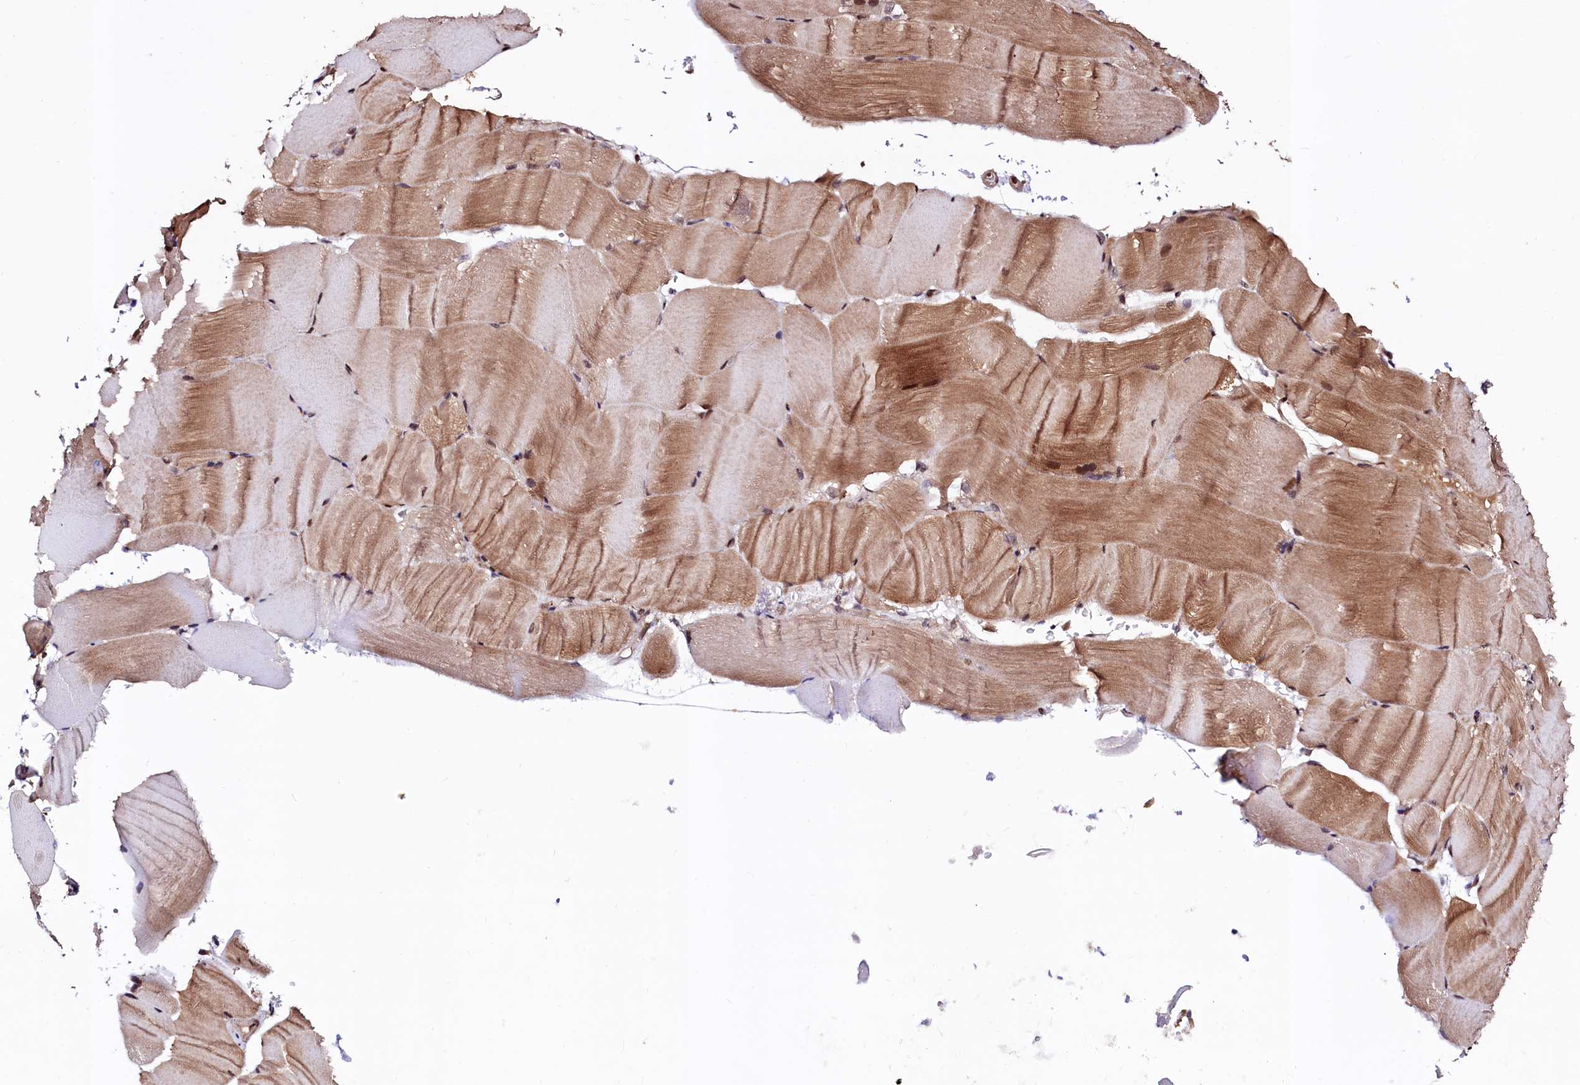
{"staining": {"intensity": "moderate", "quantity": "25%-75%", "location": "cytoplasmic/membranous,nuclear"}, "tissue": "skeletal muscle", "cell_type": "Myocytes", "image_type": "normal", "snomed": [{"axis": "morphology", "description": "Normal tissue, NOS"}, {"axis": "topography", "description": "Skeletal muscle"}, {"axis": "topography", "description": "Parathyroid gland"}], "caption": "A medium amount of moderate cytoplasmic/membranous,nuclear expression is present in about 25%-75% of myocytes in benign skeletal muscle. The staining was performed using DAB to visualize the protein expression in brown, while the nuclei were stained in blue with hematoxylin (Magnification: 20x).", "gene": "C5orf15", "patient": {"sex": "female", "age": 37}}